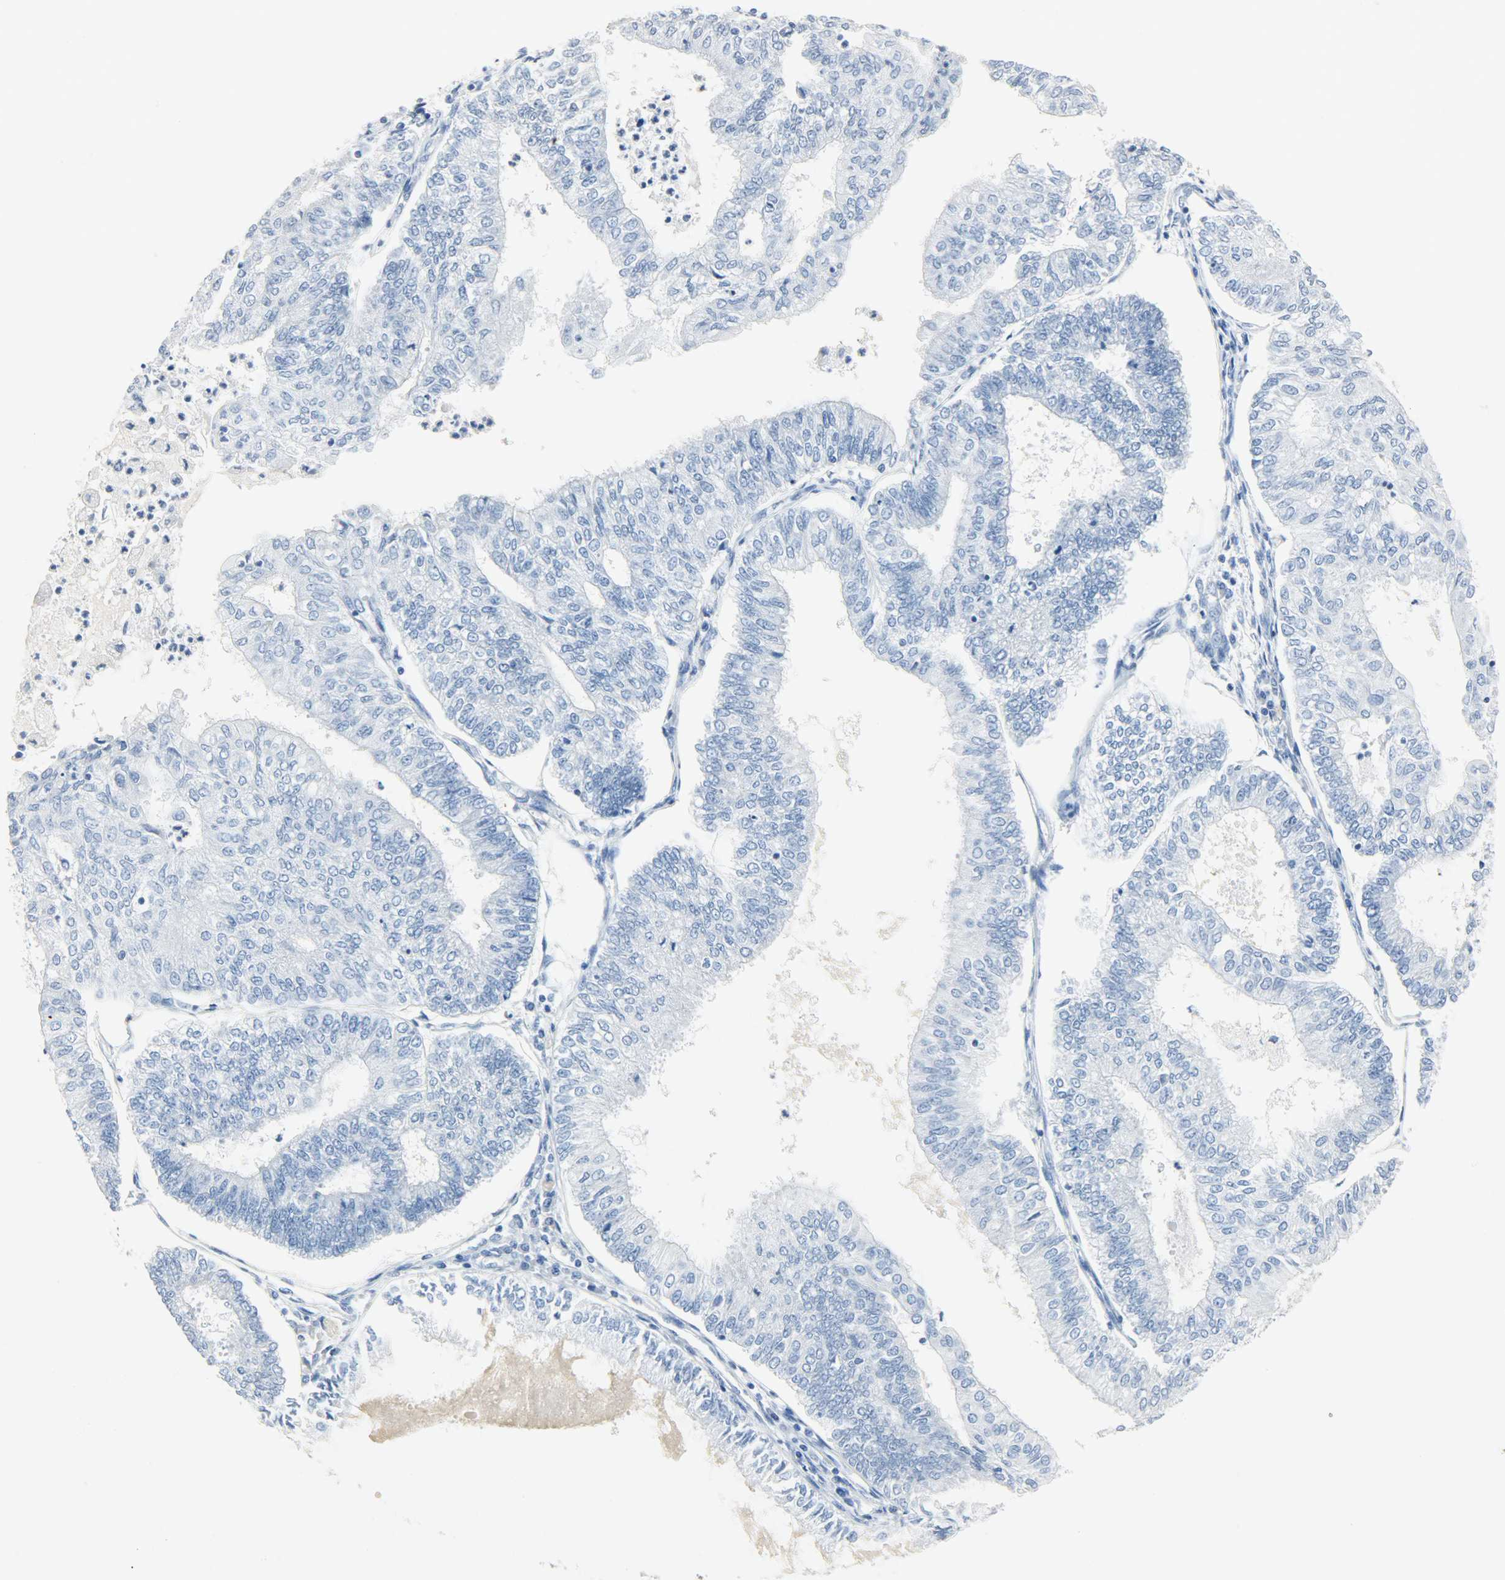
{"staining": {"intensity": "negative", "quantity": "none", "location": "none"}, "tissue": "endometrial cancer", "cell_type": "Tumor cells", "image_type": "cancer", "snomed": [{"axis": "morphology", "description": "Adenocarcinoma, NOS"}, {"axis": "topography", "description": "Endometrium"}], "caption": "This is an IHC photomicrograph of human endometrial cancer. There is no expression in tumor cells.", "gene": "CA3", "patient": {"sex": "female", "age": 59}}